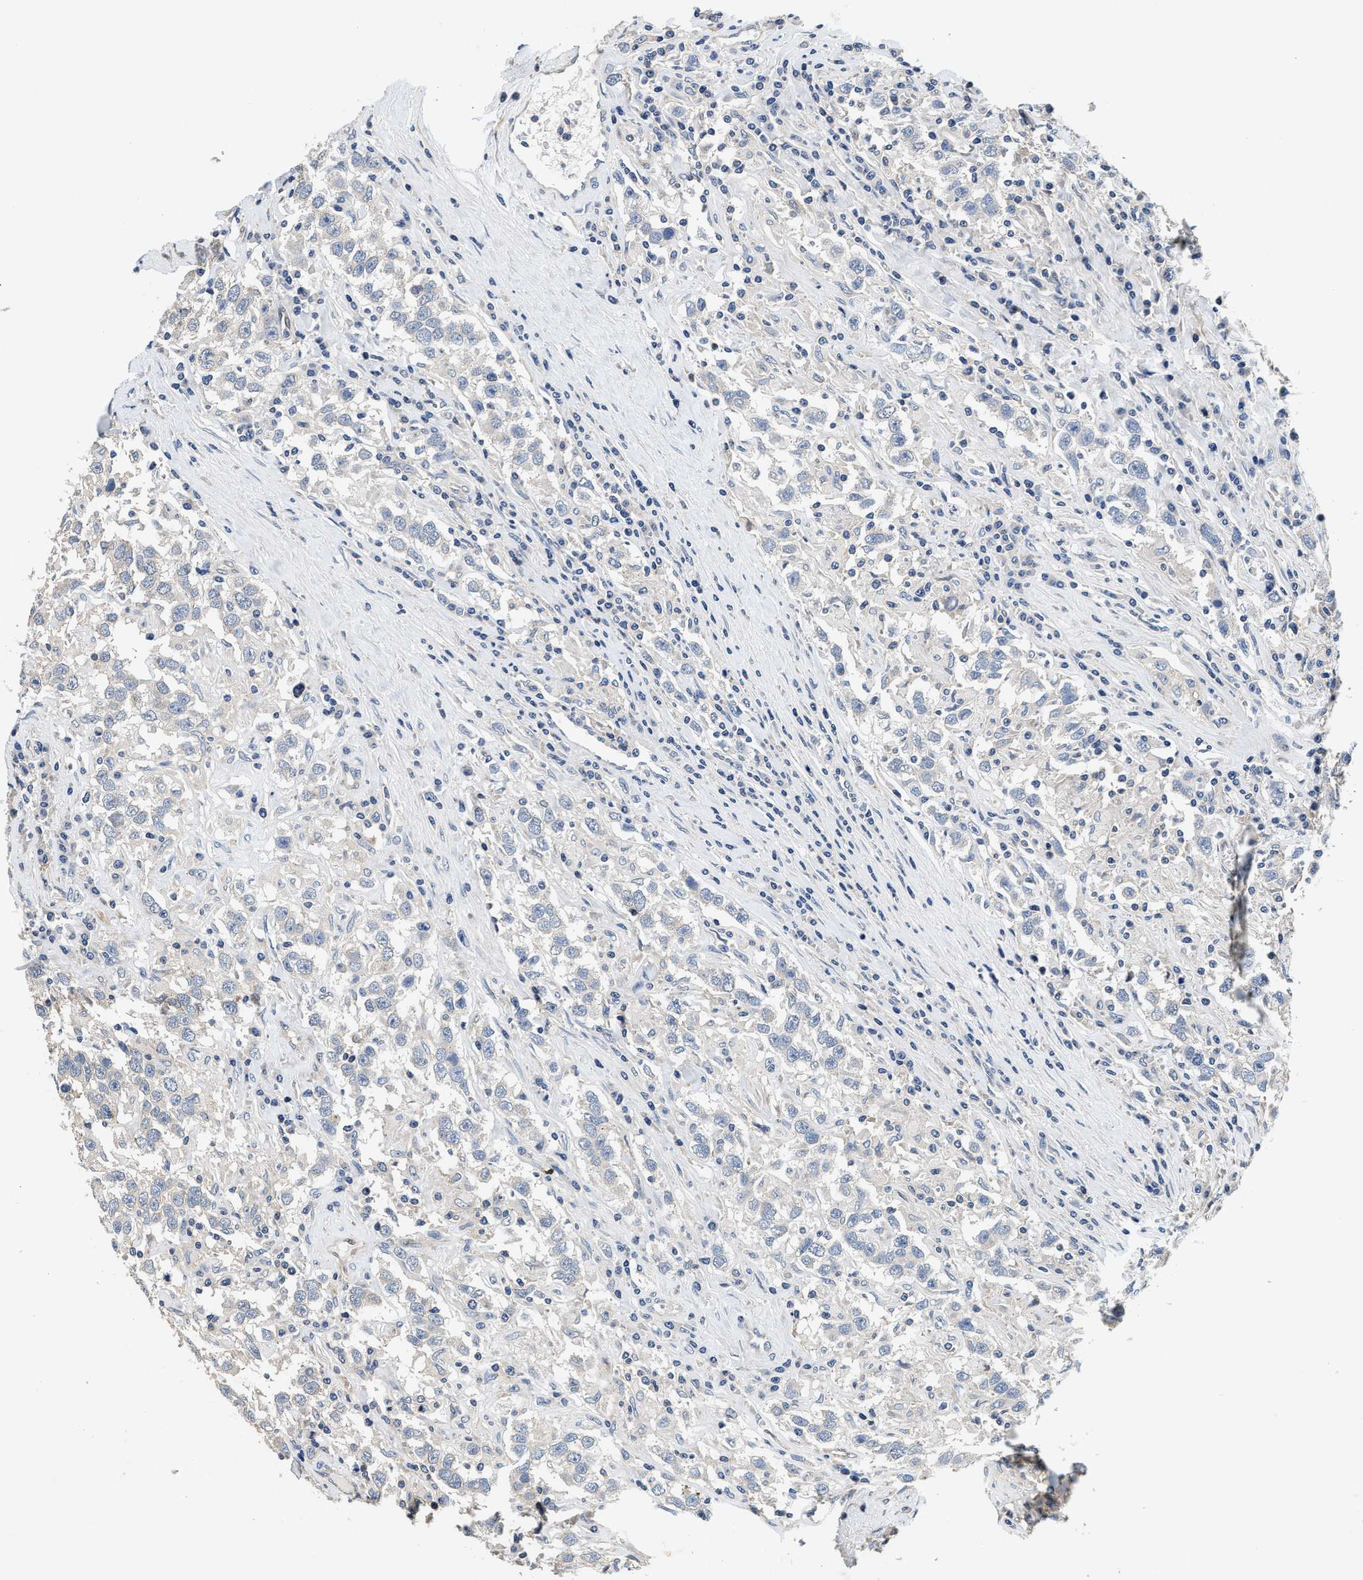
{"staining": {"intensity": "negative", "quantity": "none", "location": "none"}, "tissue": "testis cancer", "cell_type": "Tumor cells", "image_type": "cancer", "snomed": [{"axis": "morphology", "description": "Seminoma, NOS"}, {"axis": "topography", "description": "Testis"}], "caption": "This is an IHC photomicrograph of testis cancer. There is no positivity in tumor cells.", "gene": "ANKIB1", "patient": {"sex": "male", "age": 41}}